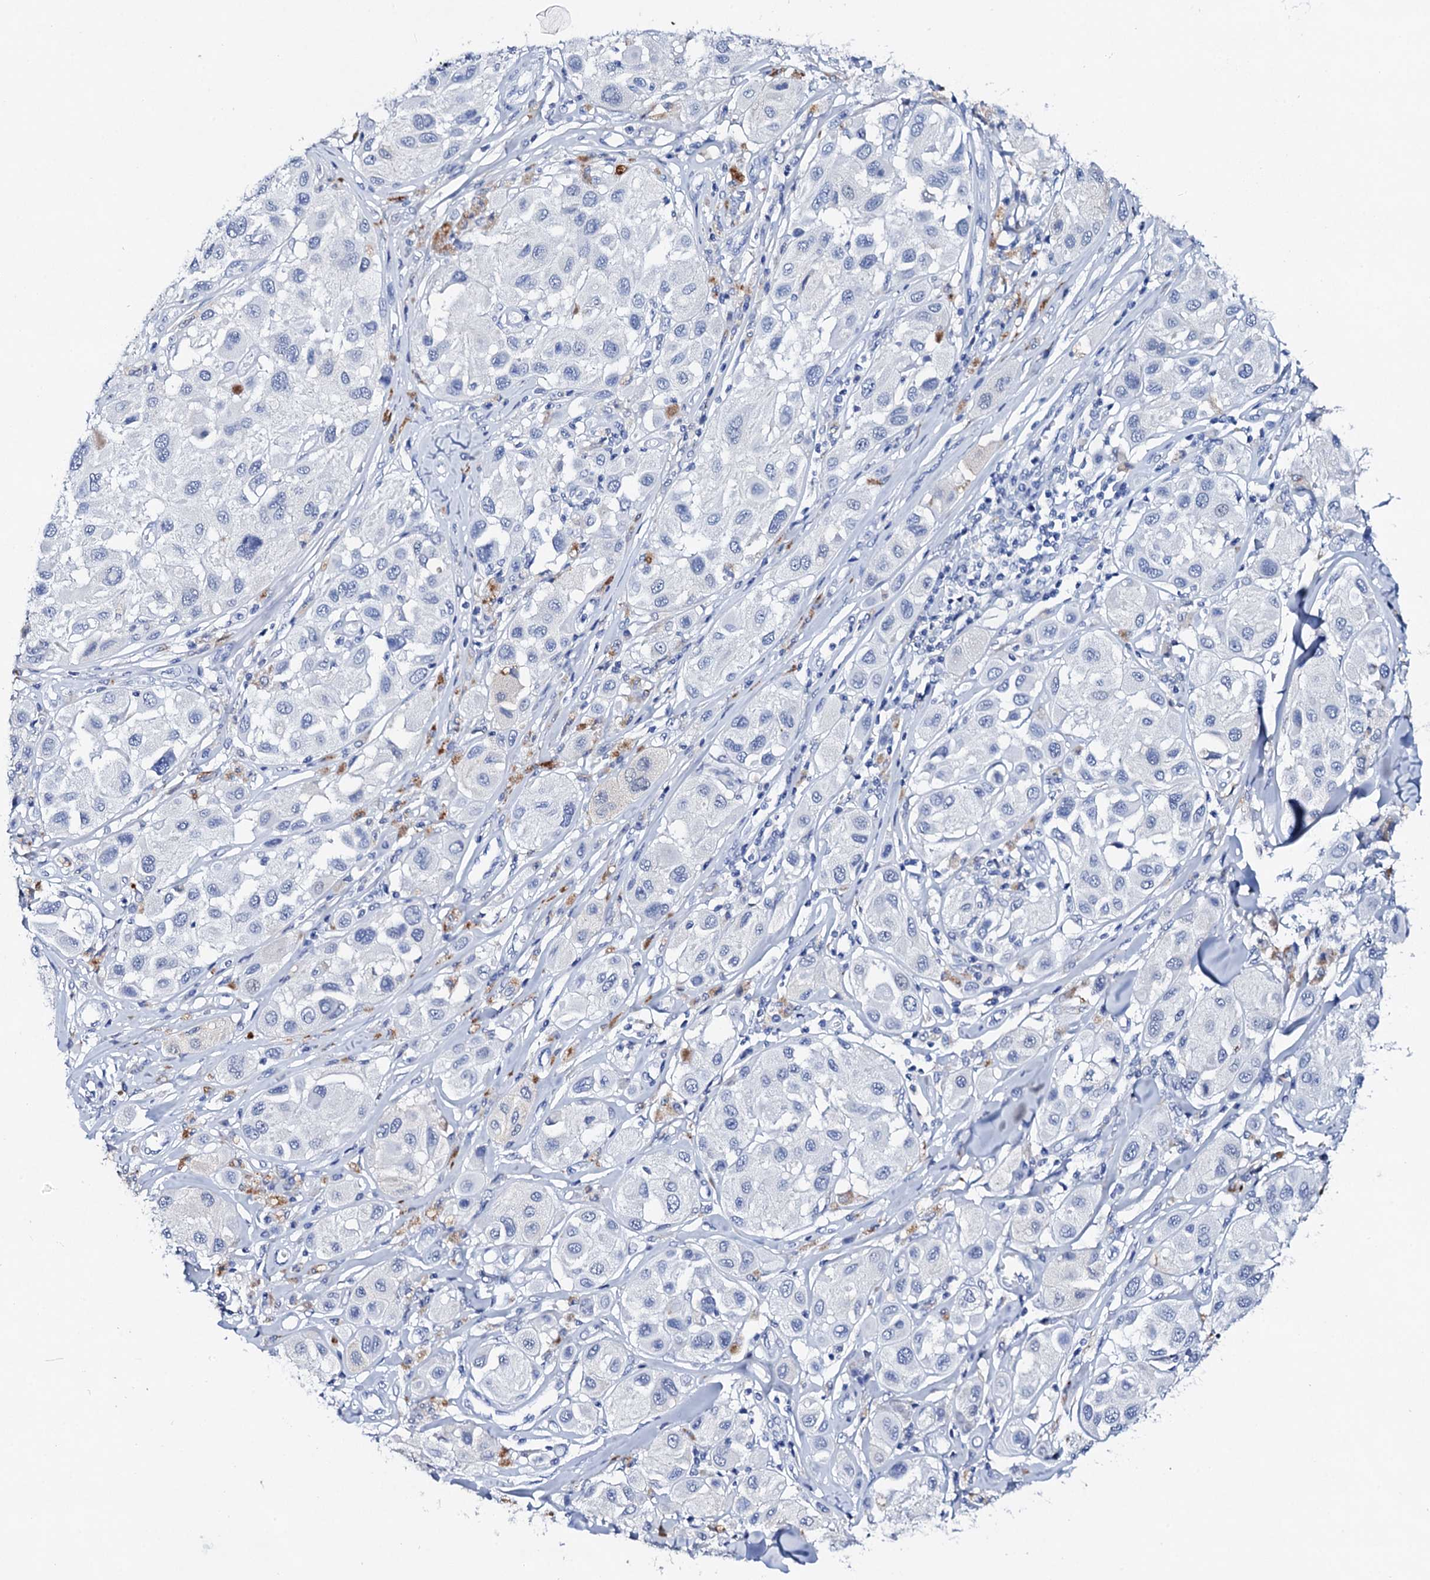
{"staining": {"intensity": "negative", "quantity": "none", "location": "none"}, "tissue": "melanoma", "cell_type": "Tumor cells", "image_type": "cancer", "snomed": [{"axis": "morphology", "description": "Malignant melanoma, Metastatic site"}, {"axis": "topography", "description": "Skin"}], "caption": "Tumor cells are negative for brown protein staining in melanoma. Nuclei are stained in blue.", "gene": "FBXL16", "patient": {"sex": "male", "age": 41}}